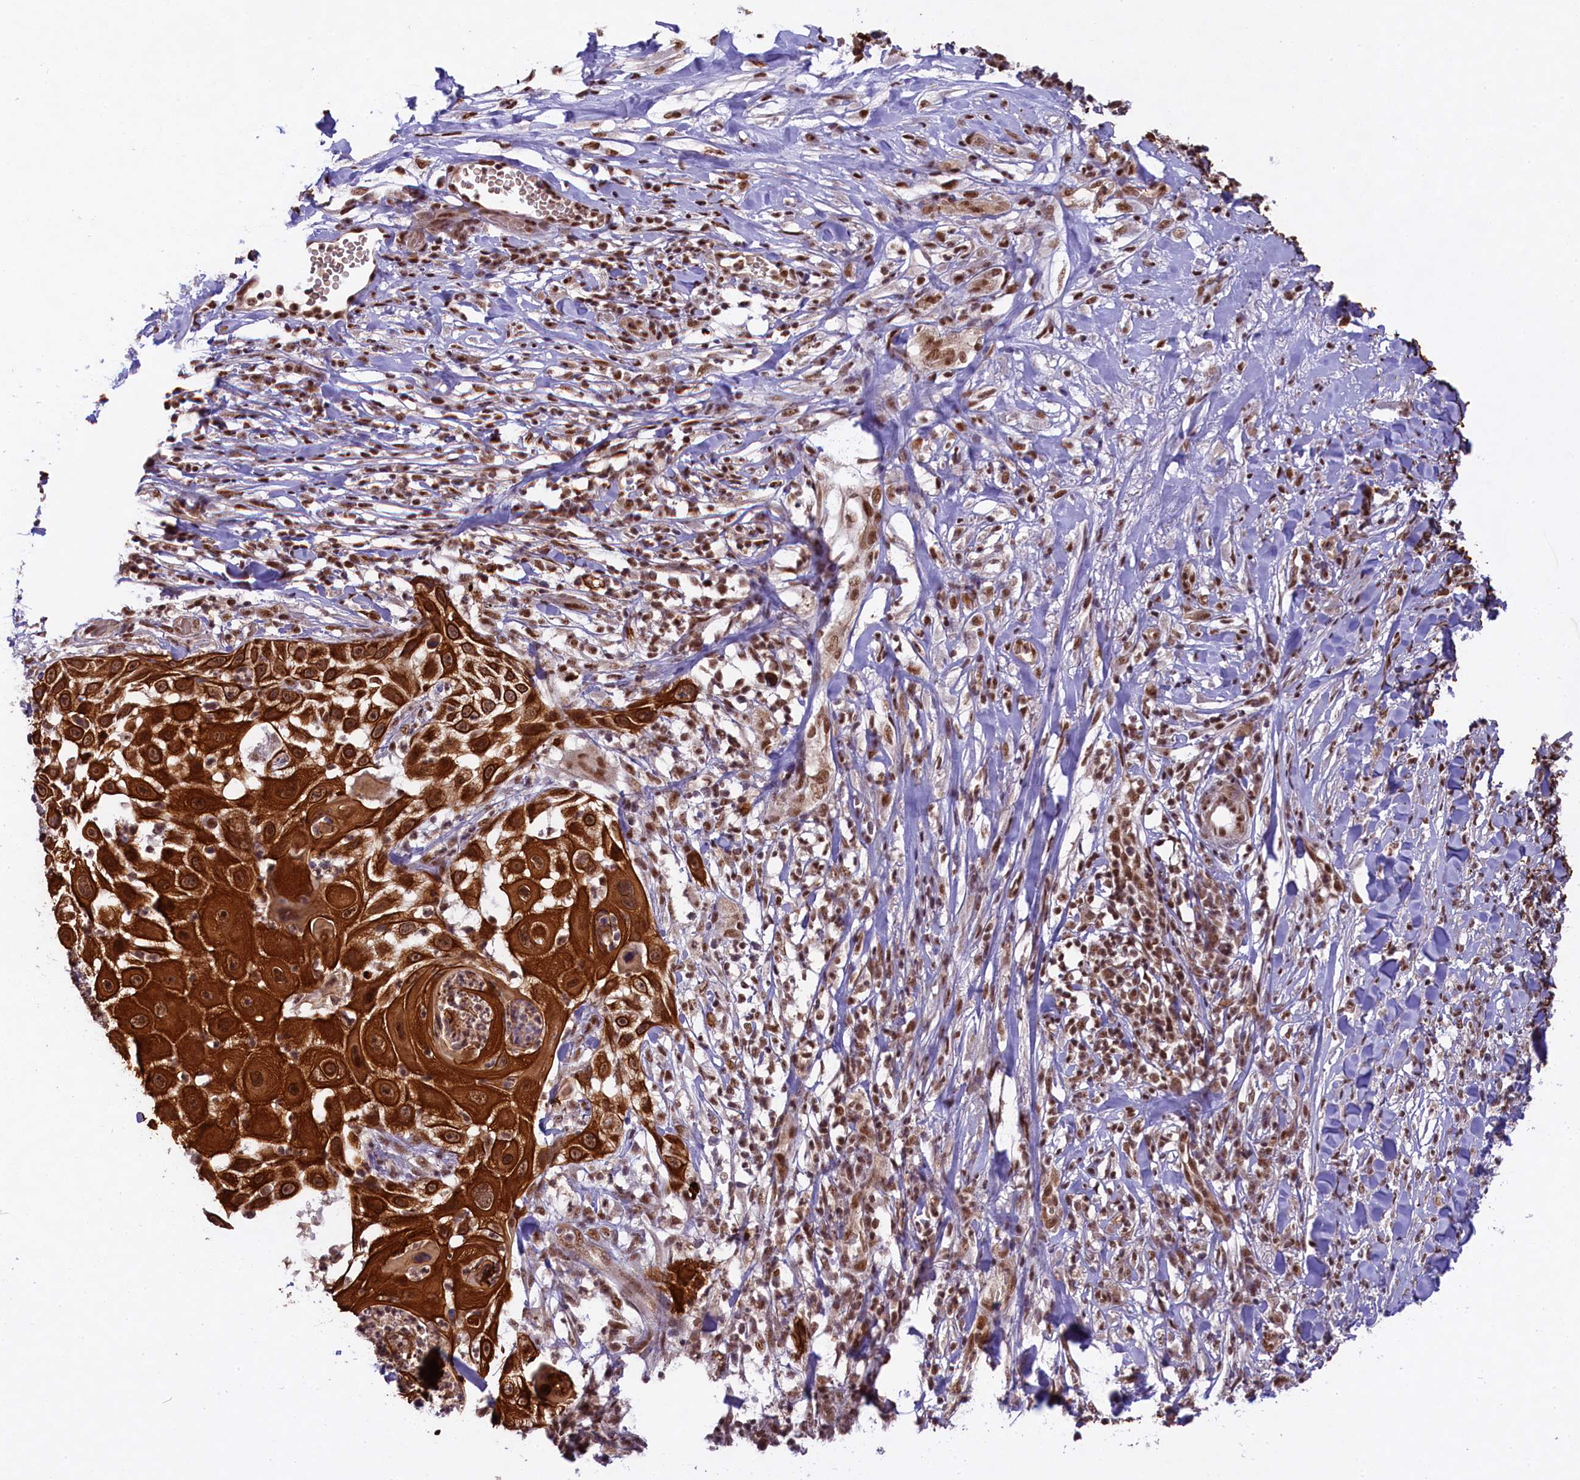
{"staining": {"intensity": "strong", "quantity": ">75%", "location": "cytoplasmic/membranous,nuclear"}, "tissue": "skin cancer", "cell_type": "Tumor cells", "image_type": "cancer", "snomed": [{"axis": "morphology", "description": "Squamous cell carcinoma, NOS"}, {"axis": "topography", "description": "Skin"}], "caption": "A high-resolution histopathology image shows IHC staining of skin cancer (squamous cell carcinoma), which displays strong cytoplasmic/membranous and nuclear staining in about >75% of tumor cells.", "gene": "CARD8", "patient": {"sex": "female", "age": 44}}